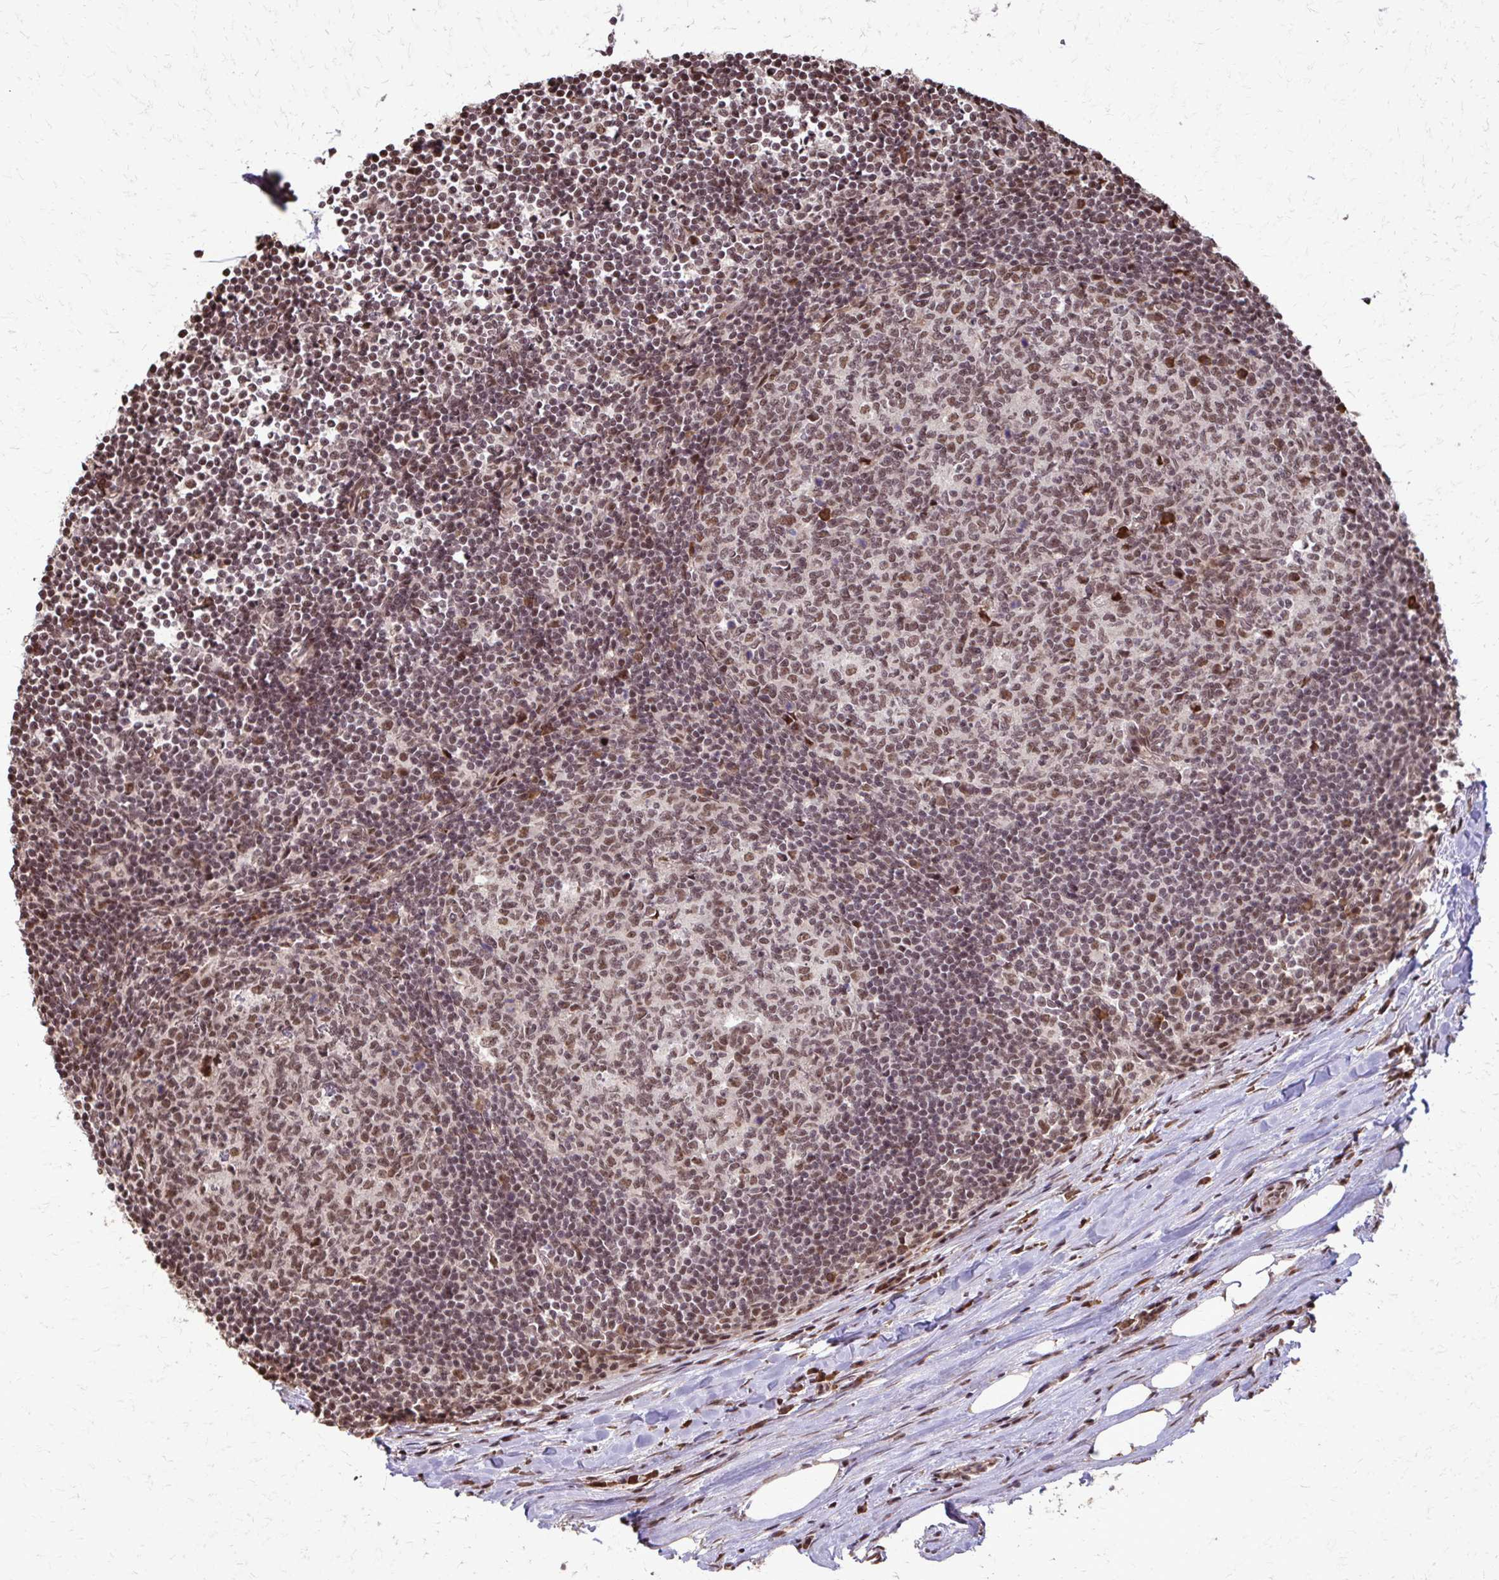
{"staining": {"intensity": "moderate", "quantity": ">75%", "location": "nuclear"}, "tissue": "lymph node", "cell_type": "Germinal center cells", "image_type": "normal", "snomed": [{"axis": "morphology", "description": "Normal tissue, NOS"}, {"axis": "topography", "description": "Lymph node"}], "caption": "A high-resolution histopathology image shows IHC staining of normal lymph node, which exhibits moderate nuclear positivity in about >75% of germinal center cells.", "gene": "SS18", "patient": {"sex": "male", "age": 67}}